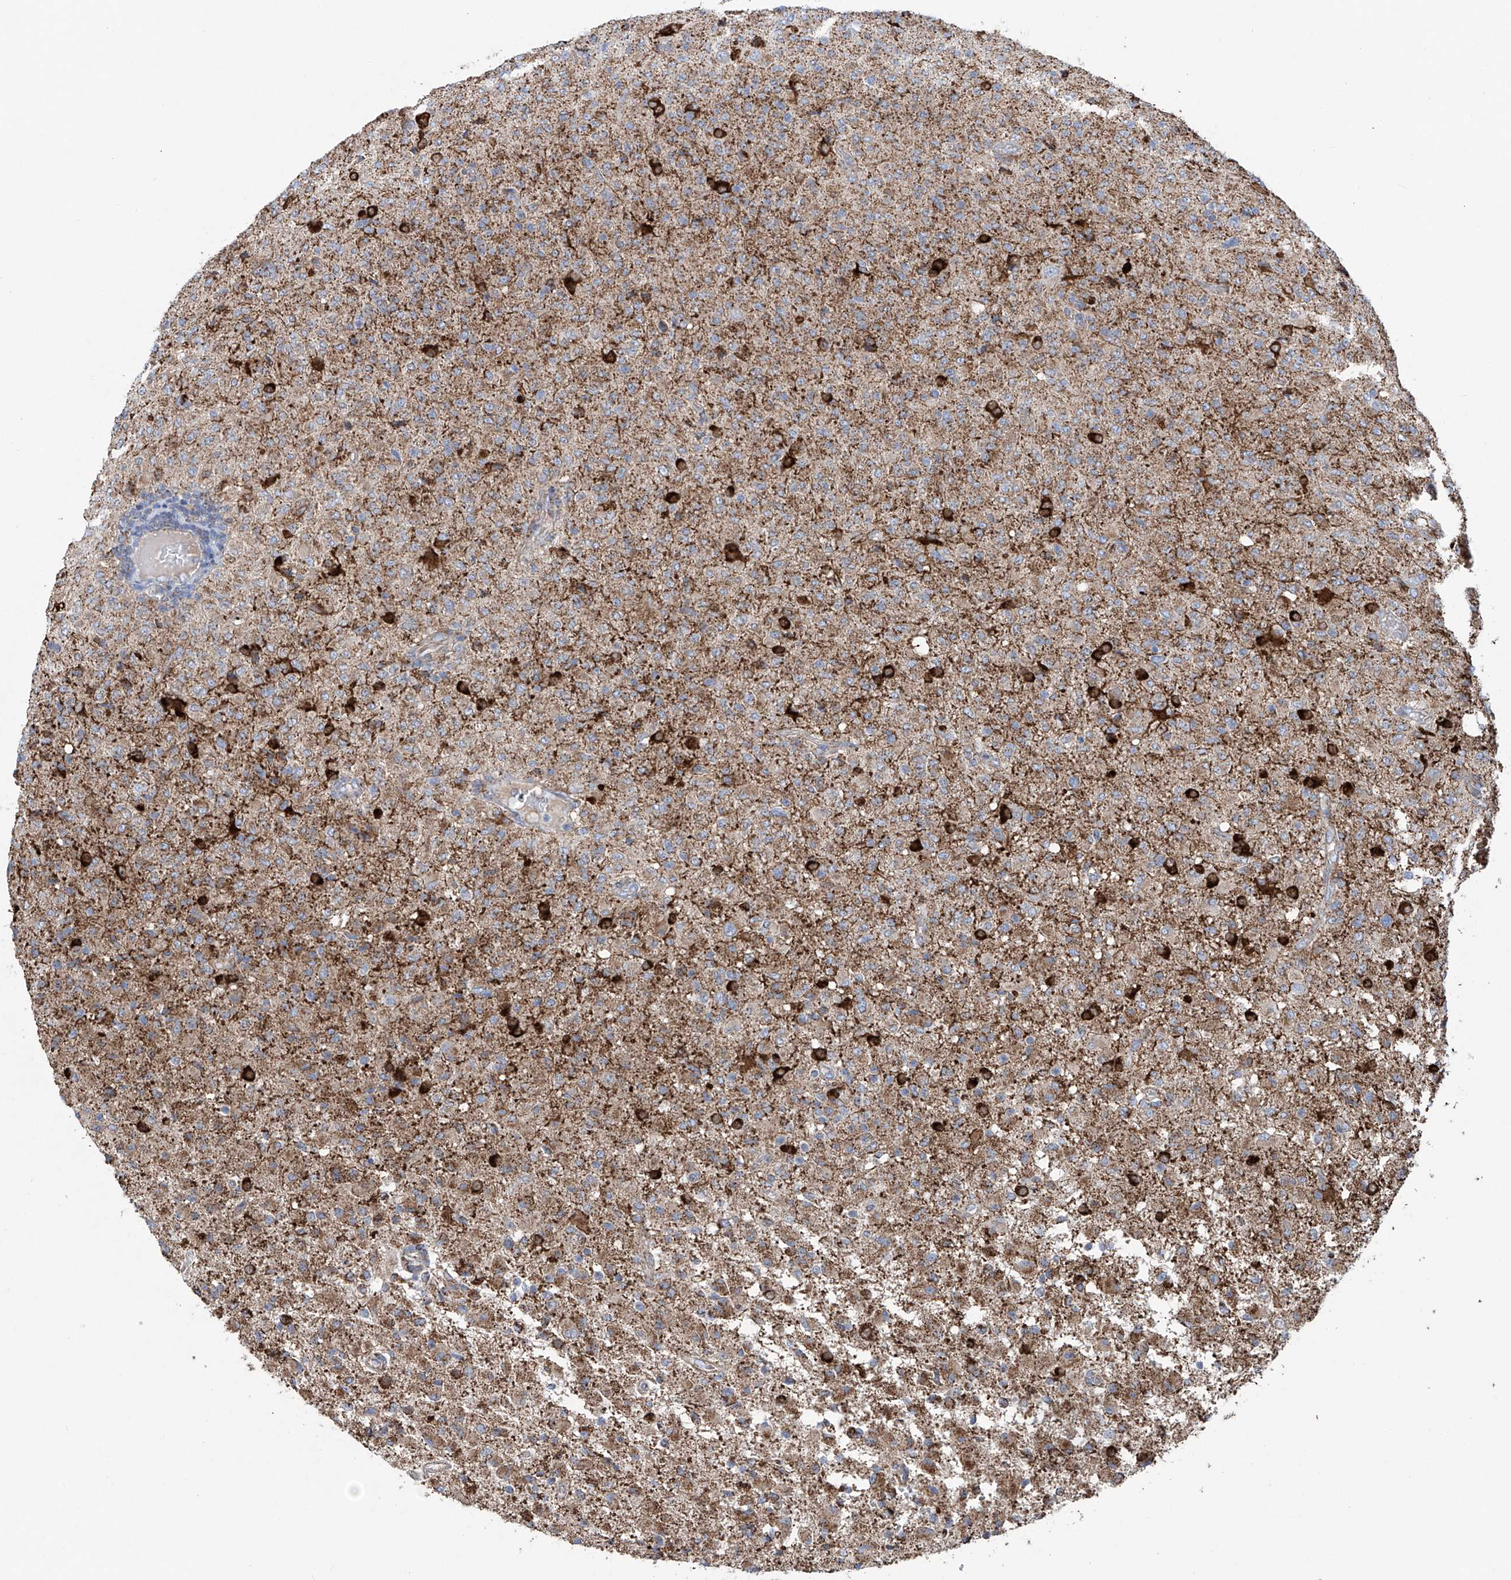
{"staining": {"intensity": "moderate", "quantity": ">75%", "location": "cytoplasmic/membranous"}, "tissue": "glioma", "cell_type": "Tumor cells", "image_type": "cancer", "snomed": [{"axis": "morphology", "description": "Glioma, malignant, High grade"}, {"axis": "topography", "description": "Brain"}], "caption": "Immunohistochemistry (IHC) of malignant glioma (high-grade) displays medium levels of moderate cytoplasmic/membranous positivity in approximately >75% of tumor cells.", "gene": "ALDH6A1", "patient": {"sex": "female", "age": 57}}